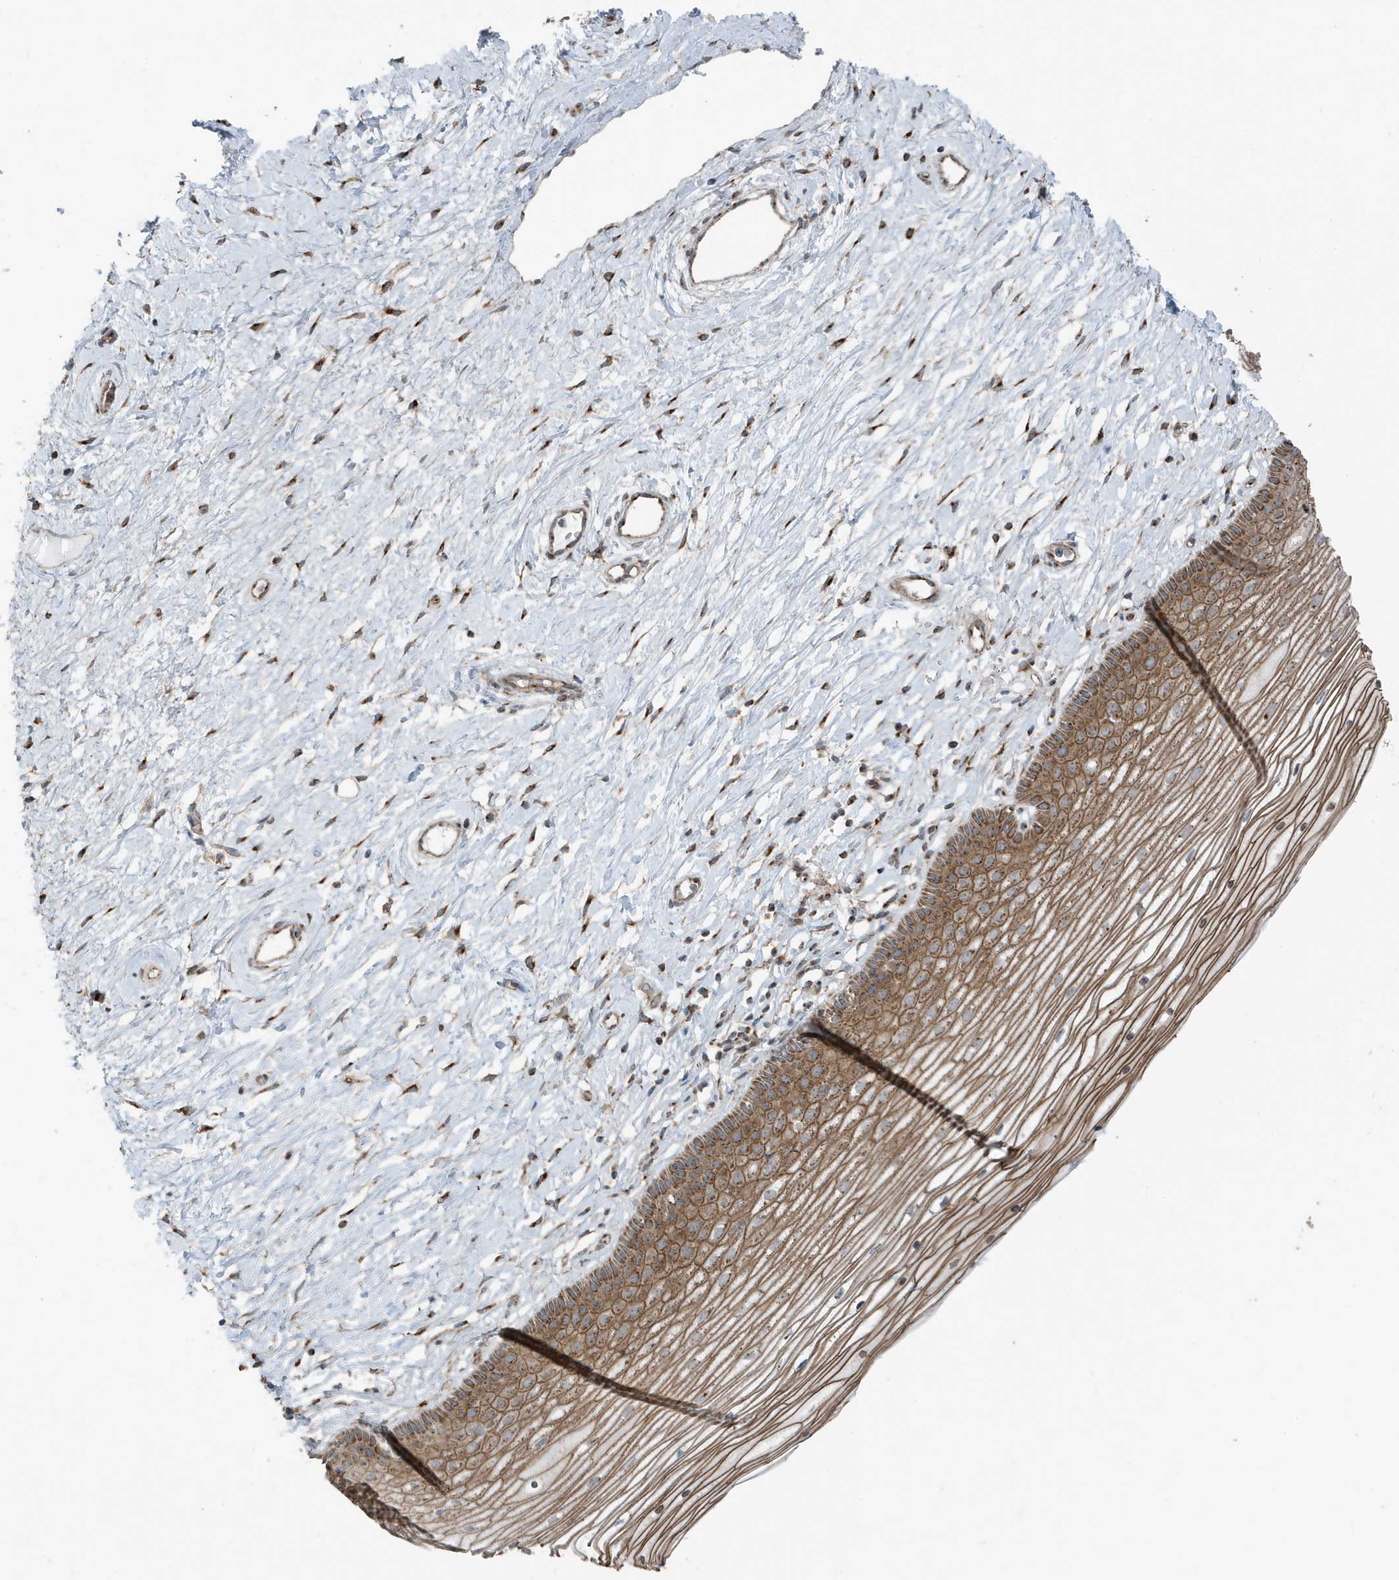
{"staining": {"intensity": "moderate", "quantity": ">75%", "location": "cytoplasmic/membranous"}, "tissue": "vagina", "cell_type": "Squamous epithelial cells", "image_type": "normal", "snomed": [{"axis": "morphology", "description": "Normal tissue, NOS"}, {"axis": "topography", "description": "Vagina"}, {"axis": "topography", "description": "Cervix"}], "caption": "Immunohistochemical staining of unremarkable human vagina reveals moderate cytoplasmic/membranous protein staining in about >75% of squamous epithelial cells.", "gene": "GOLGA4", "patient": {"sex": "female", "age": 40}}